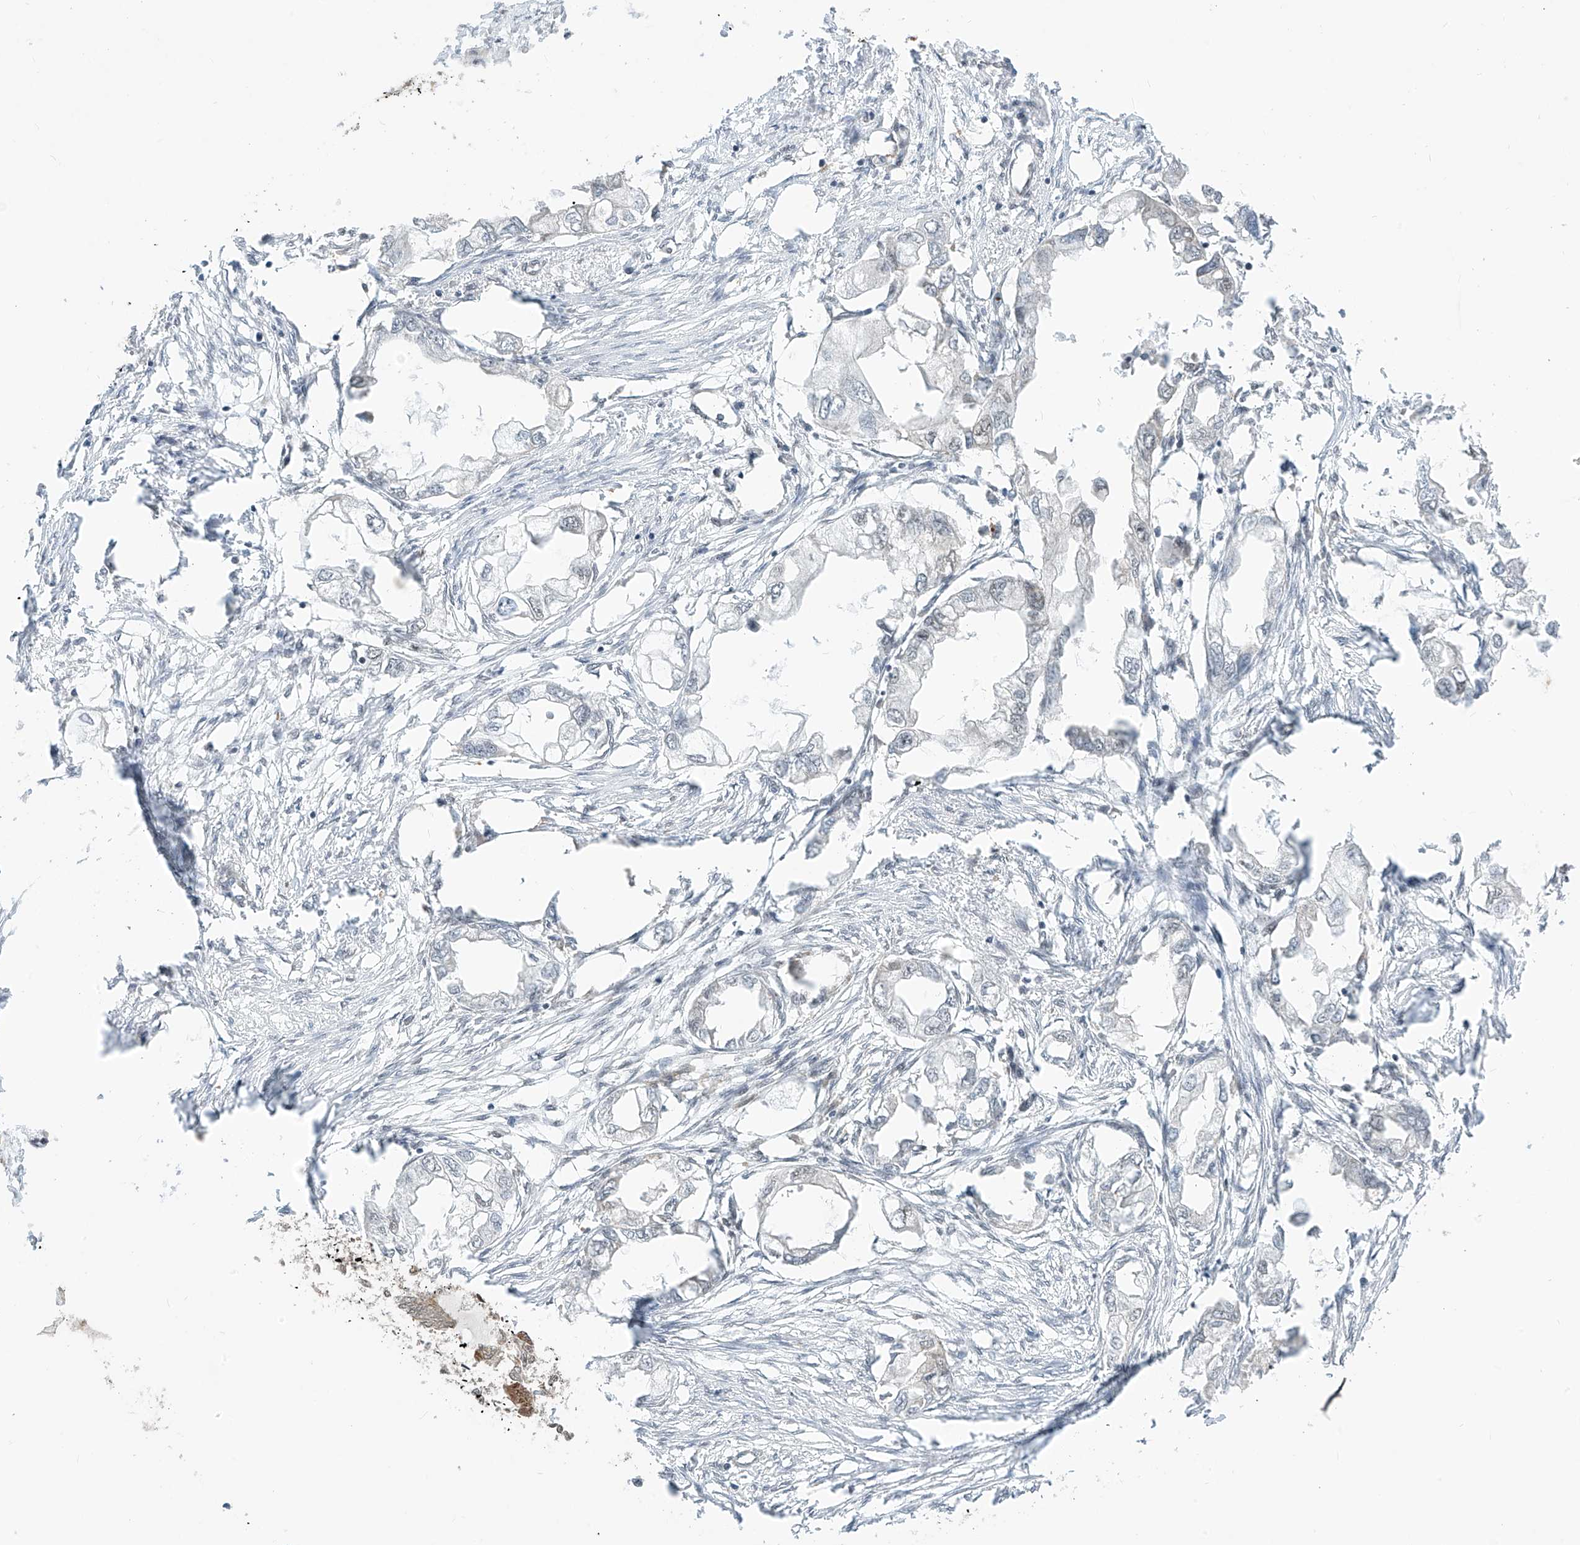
{"staining": {"intensity": "negative", "quantity": "none", "location": "none"}, "tissue": "endometrial cancer", "cell_type": "Tumor cells", "image_type": "cancer", "snomed": [{"axis": "morphology", "description": "Adenocarcinoma, NOS"}, {"axis": "morphology", "description": "Adenocarcinoma, metastatic, NOS"}, {"axis": "topography", "description": "Adipose tissue"}, {"axis": "topography", "description": "Endometrium"}], "caption": "Endometrial cancer (adenocarcinoma) was stained to show a protein in brown. There is no significant positivity in tumor cells.", "gene": "AURKAIP1", "patient": {"sex": "female", "age": 67}}